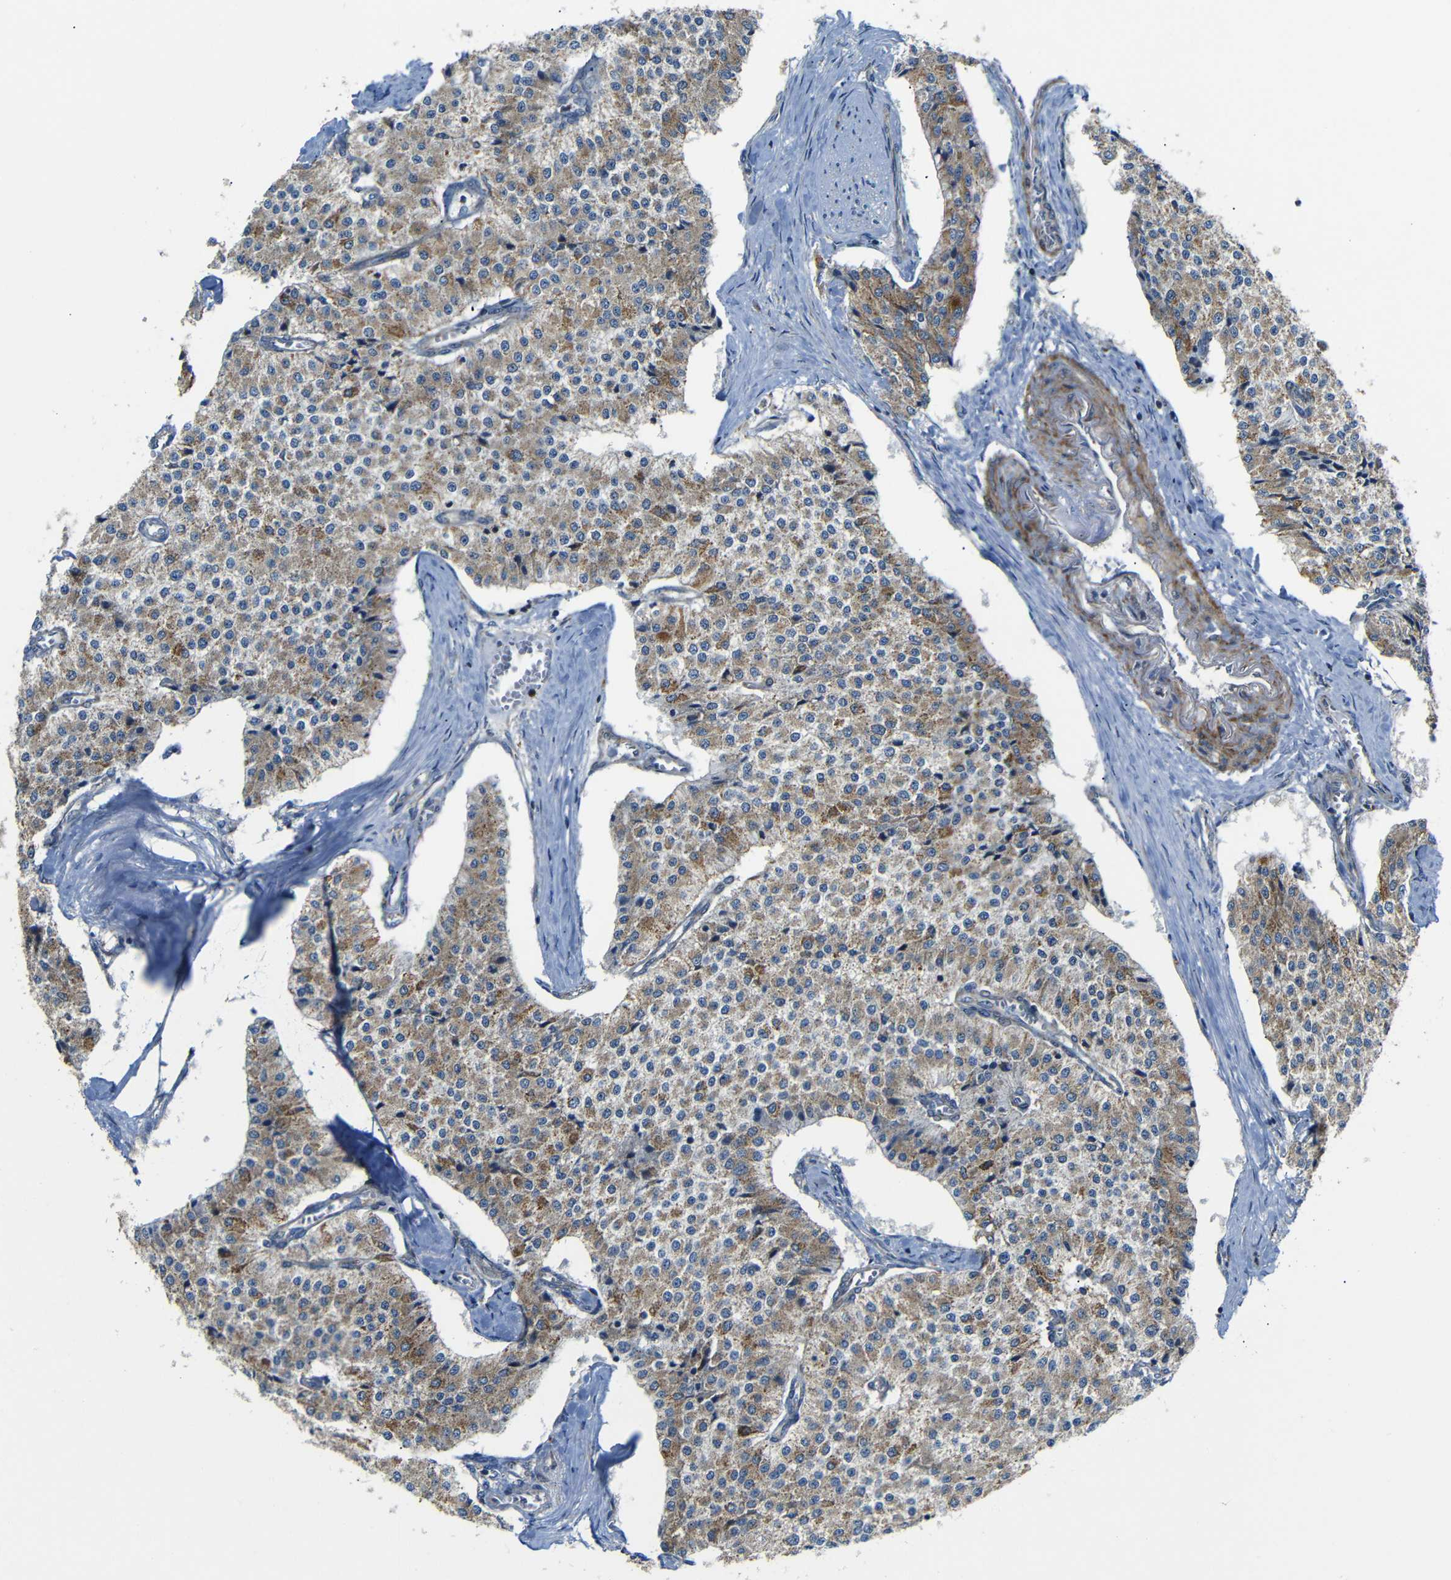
{"staining": {"intensity": "moderate", "quantity": ">75%", "location": "cytoplasmic/membranous"}, "tissue": "carcinoid", "cell_type": "Tumor cells", "image_type": "cancer", "snomed": [{"axis": "morphology", "description": "Carcinoid, malignant, NOS"}, {"axis": "topography", "description": "Colon"}], "caption": "Immunohistochemistry (IHC) of carcinoid shows medium levels of moderate cytoplasmic/membranous positivity in about >75% of tumor cells.", "gene": "FAM171B", "patient": {"sex": "female", "age": 52}}